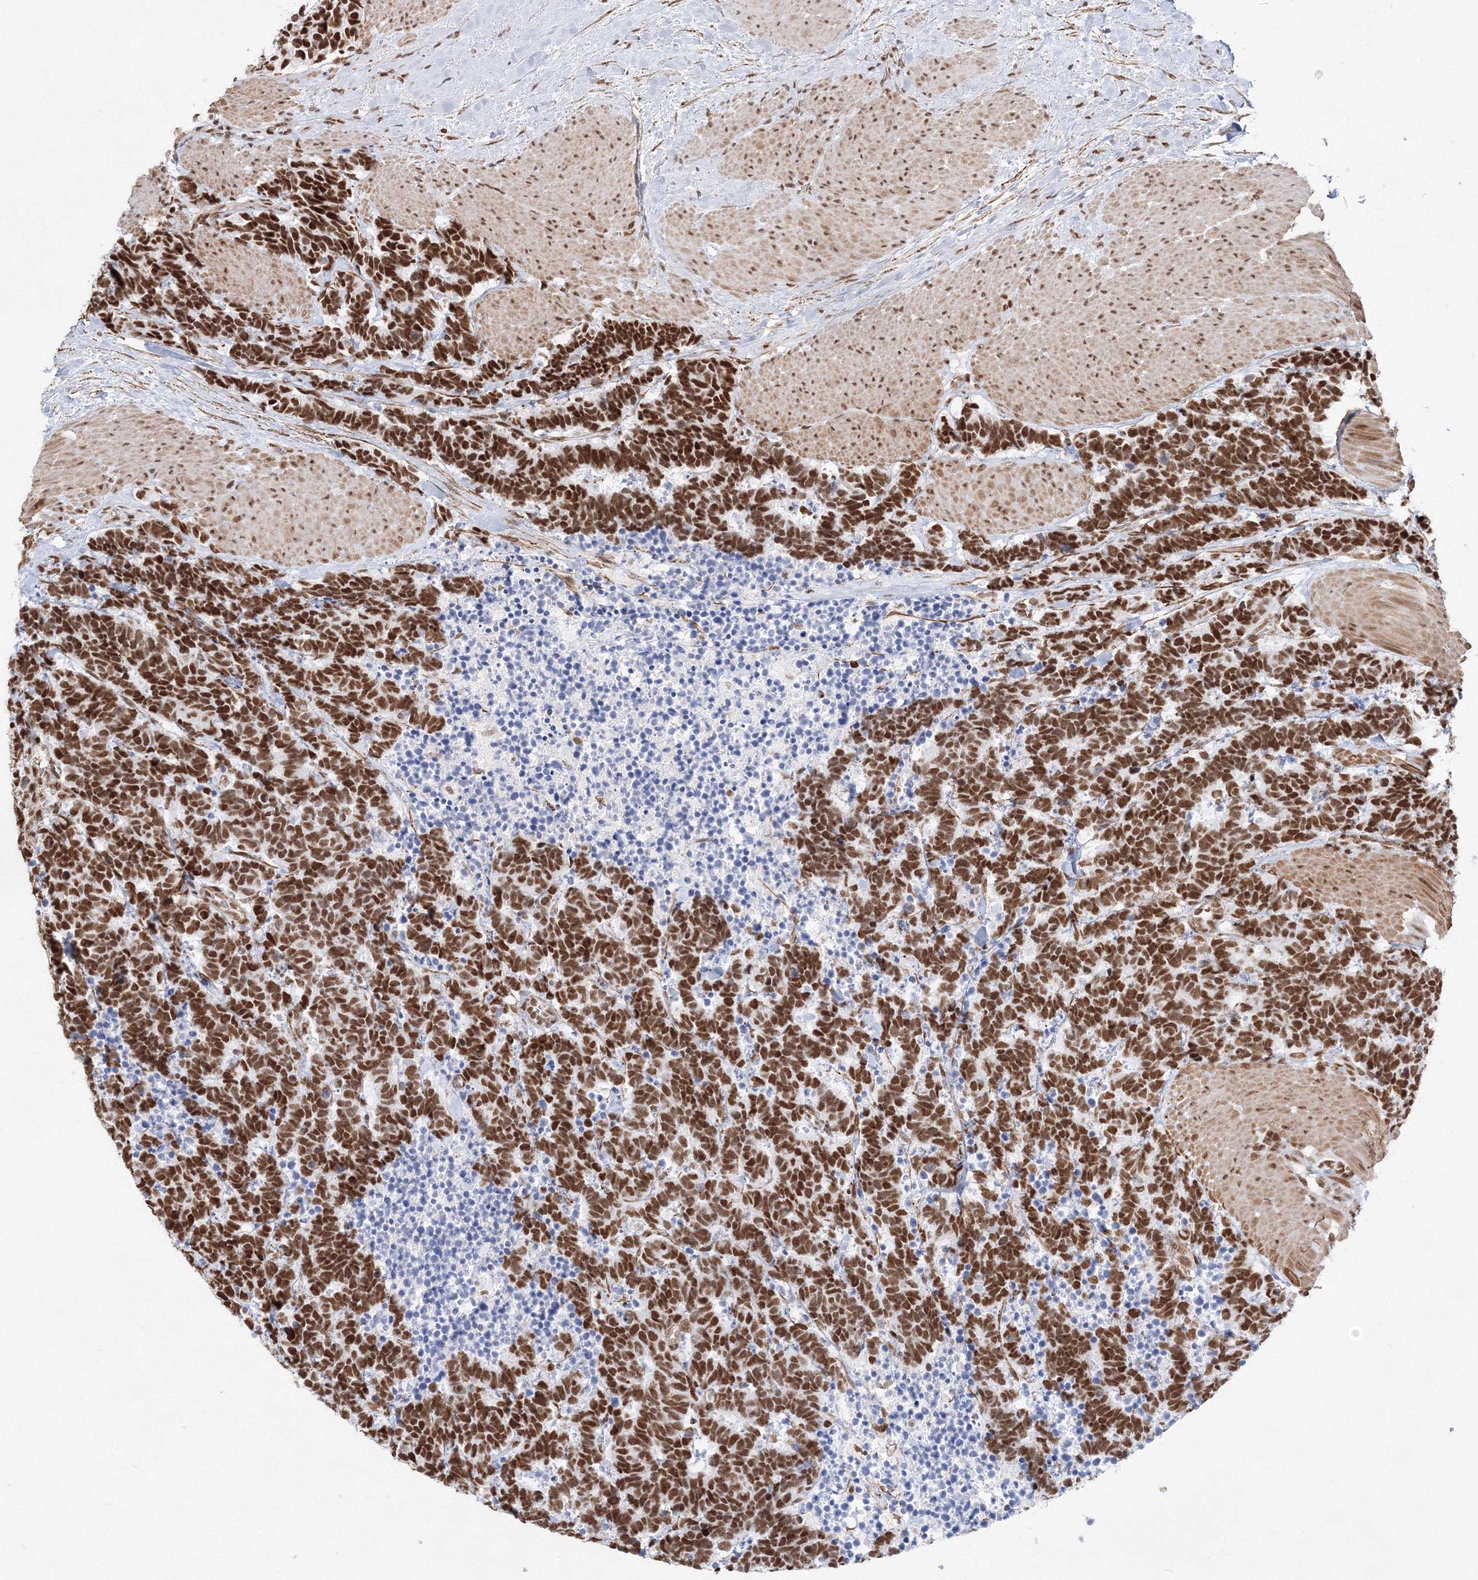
{"staining": {"intensity": "strong", "quantity": ">75%", "location": "nuclear"}, "tissue": "carcinoid", "cell_type": "Tumor cells", "image_type": "cancer", "snomed": [{"axis": "morphology", "description": "Carcinoma, NOS"}, {"axis": "morphology", "description": "Carcinoid, malignant, NOS"}, {"axis": "topography", "description": "Urinary bladder"}], "caption": "About >75% of tumor cells in carcinoid (malignant) reveal strong nuclear protein staining as visualized by brown immunohistochemical staining.", "gene": "ZNF638", "patient": {"sex": "male", "age": 57}}